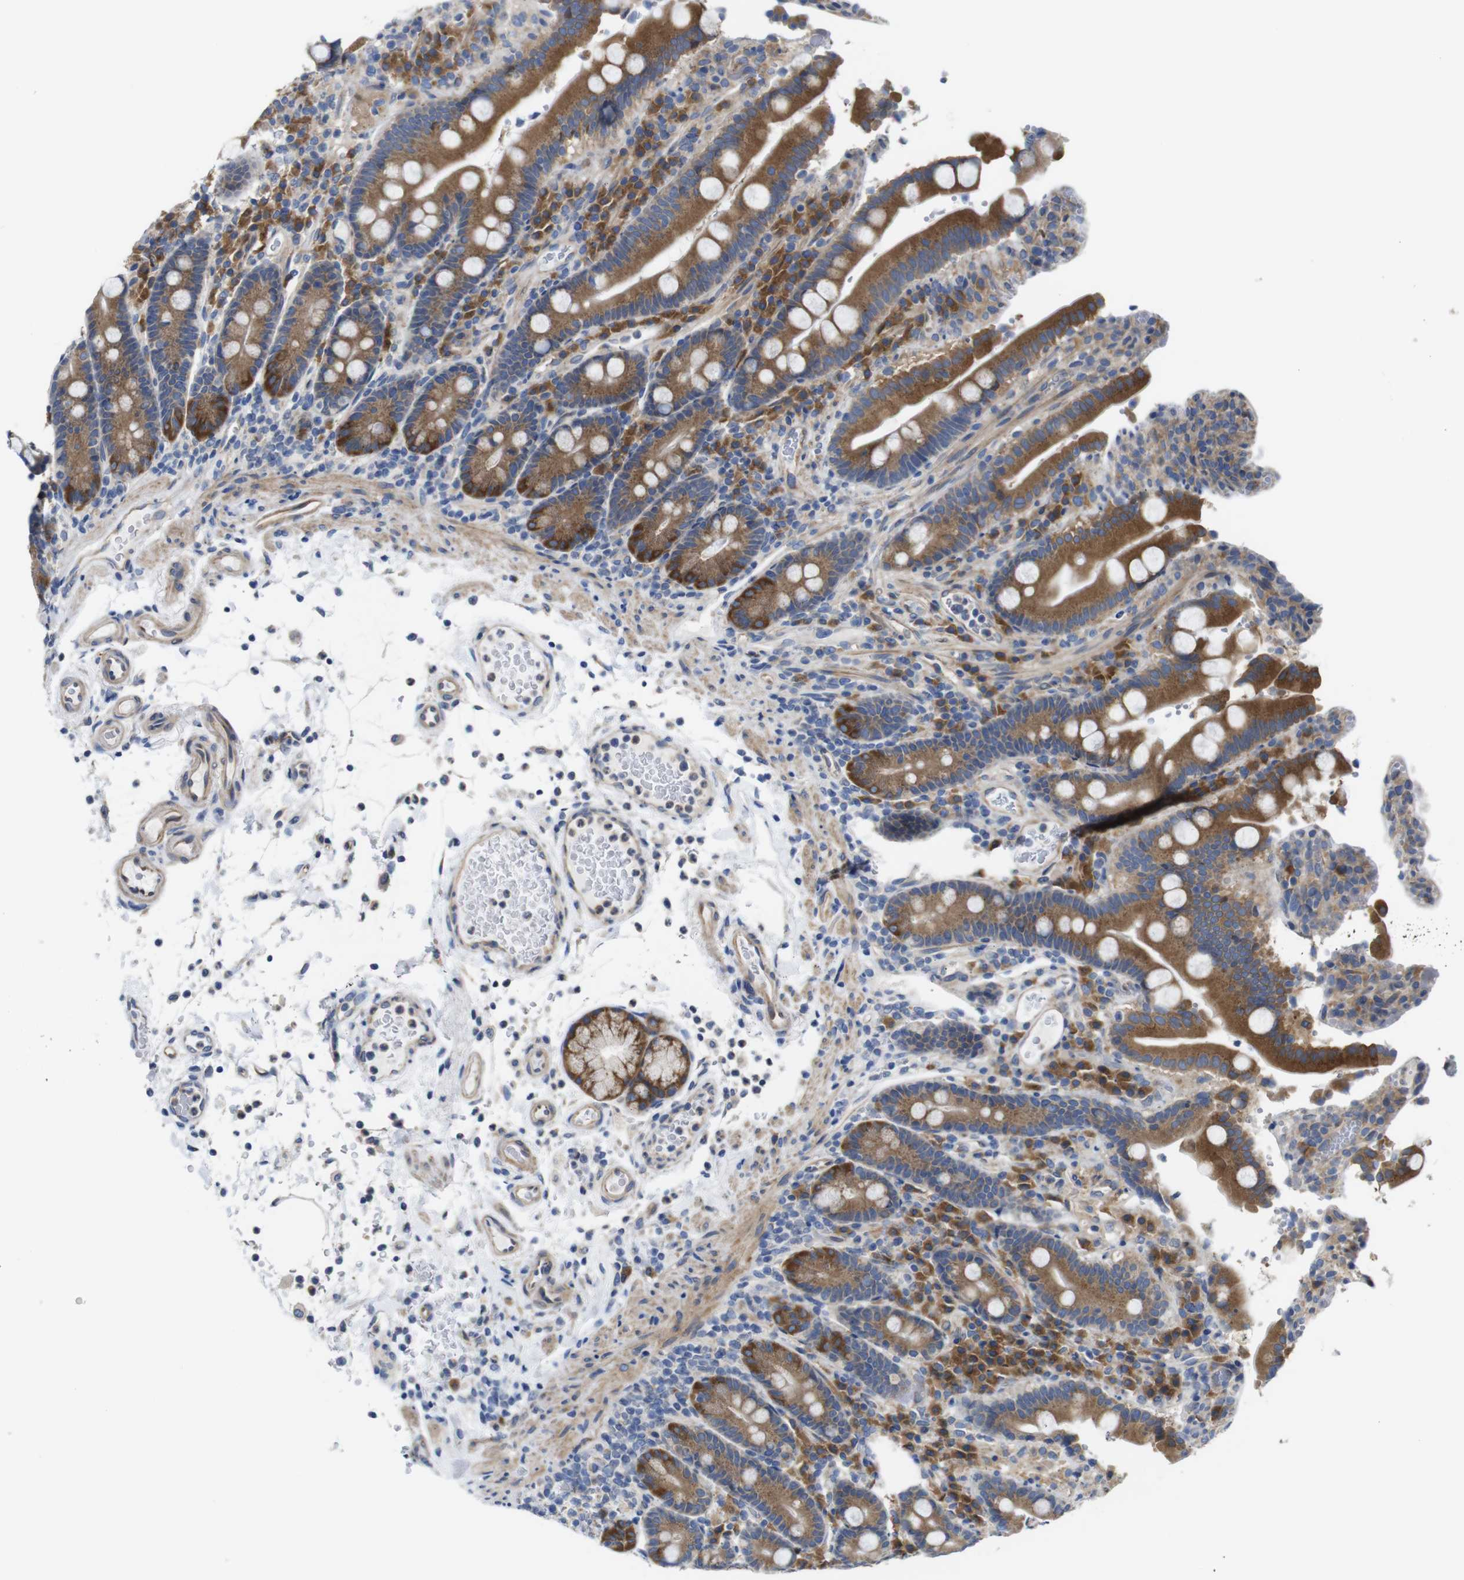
{"staining": {"intensity": "strong", "quantity": ">75%", "location": "cytoplasmic/membranous"}, "tissue": "duodenum", "cell_type": "Glandular cells", "image_type": "normal", "snomed": [{"axis": "morphology", "description": "Normal tissue, NOS"}, {"axis": "topography", "description": "Small intestine, NOS"}], "caption": "Human duodenum stained with a brown dye demonstrates strong cytoplasmic/membranous positive expression in about >75% of glandular cells.", "gene": "DDRGK1", "patient": {"sex": "female", "age": 71}}